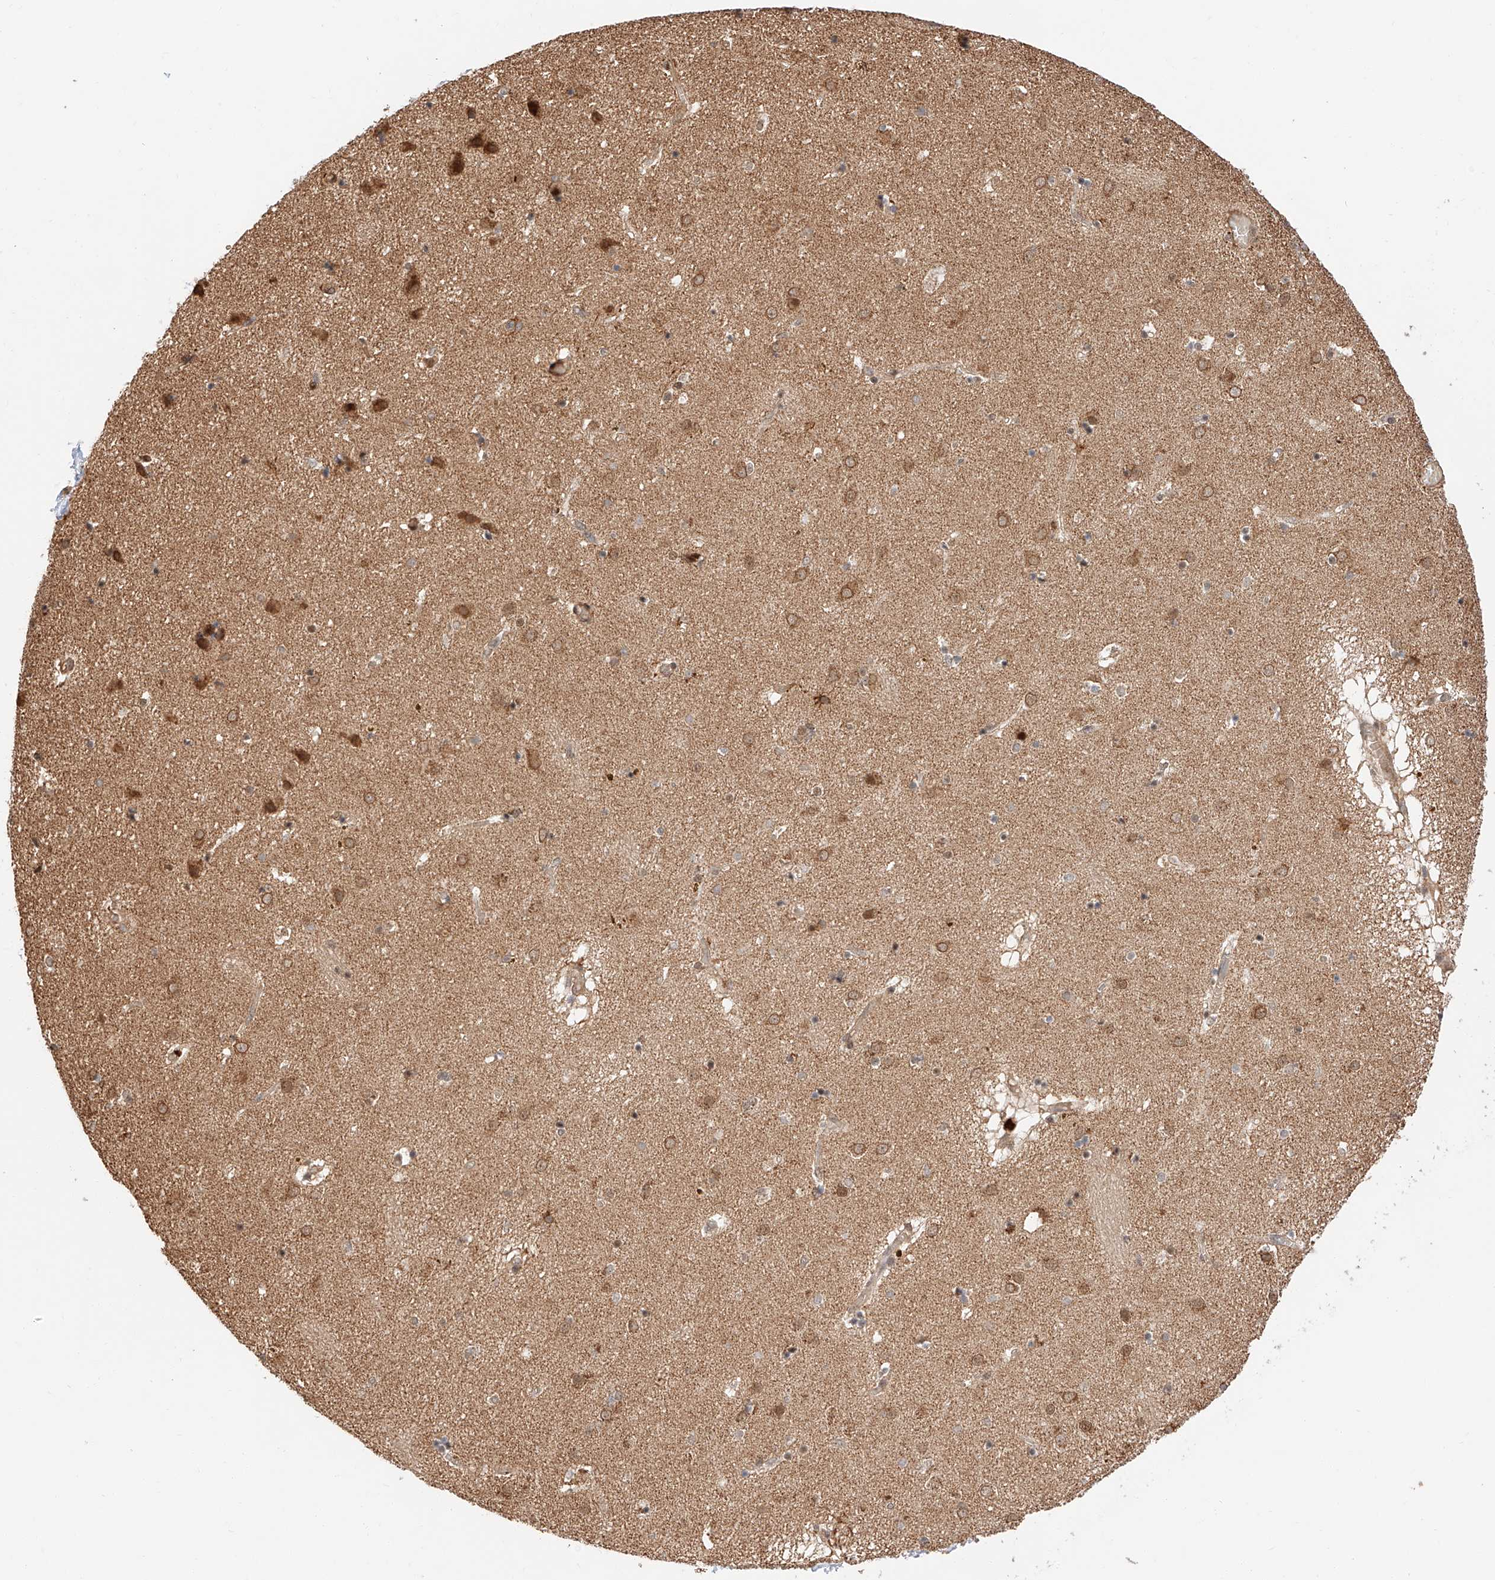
{"staining": {"intensity": "moderate", "quantity": "<25%", "location": "cytoplasmic/membranous,nuclear"}, "tissue": "caudate", "cell_type": "Glial cells", "image_type": "normal", "snomed": [{"axis": "morphology", "description": "Normal tissue, NOS"}, {"axis": "topography", "description": "Lateral ventricle wall"}], "caption": "The photomicrograph demonstrates staining of benign caudate, revealing moderate cytoplasmic/membranous,nuclear protein expression (brown color) within glial cells.", "gene": "THTPA", "patient": {"sex": "male", "age": 70}}